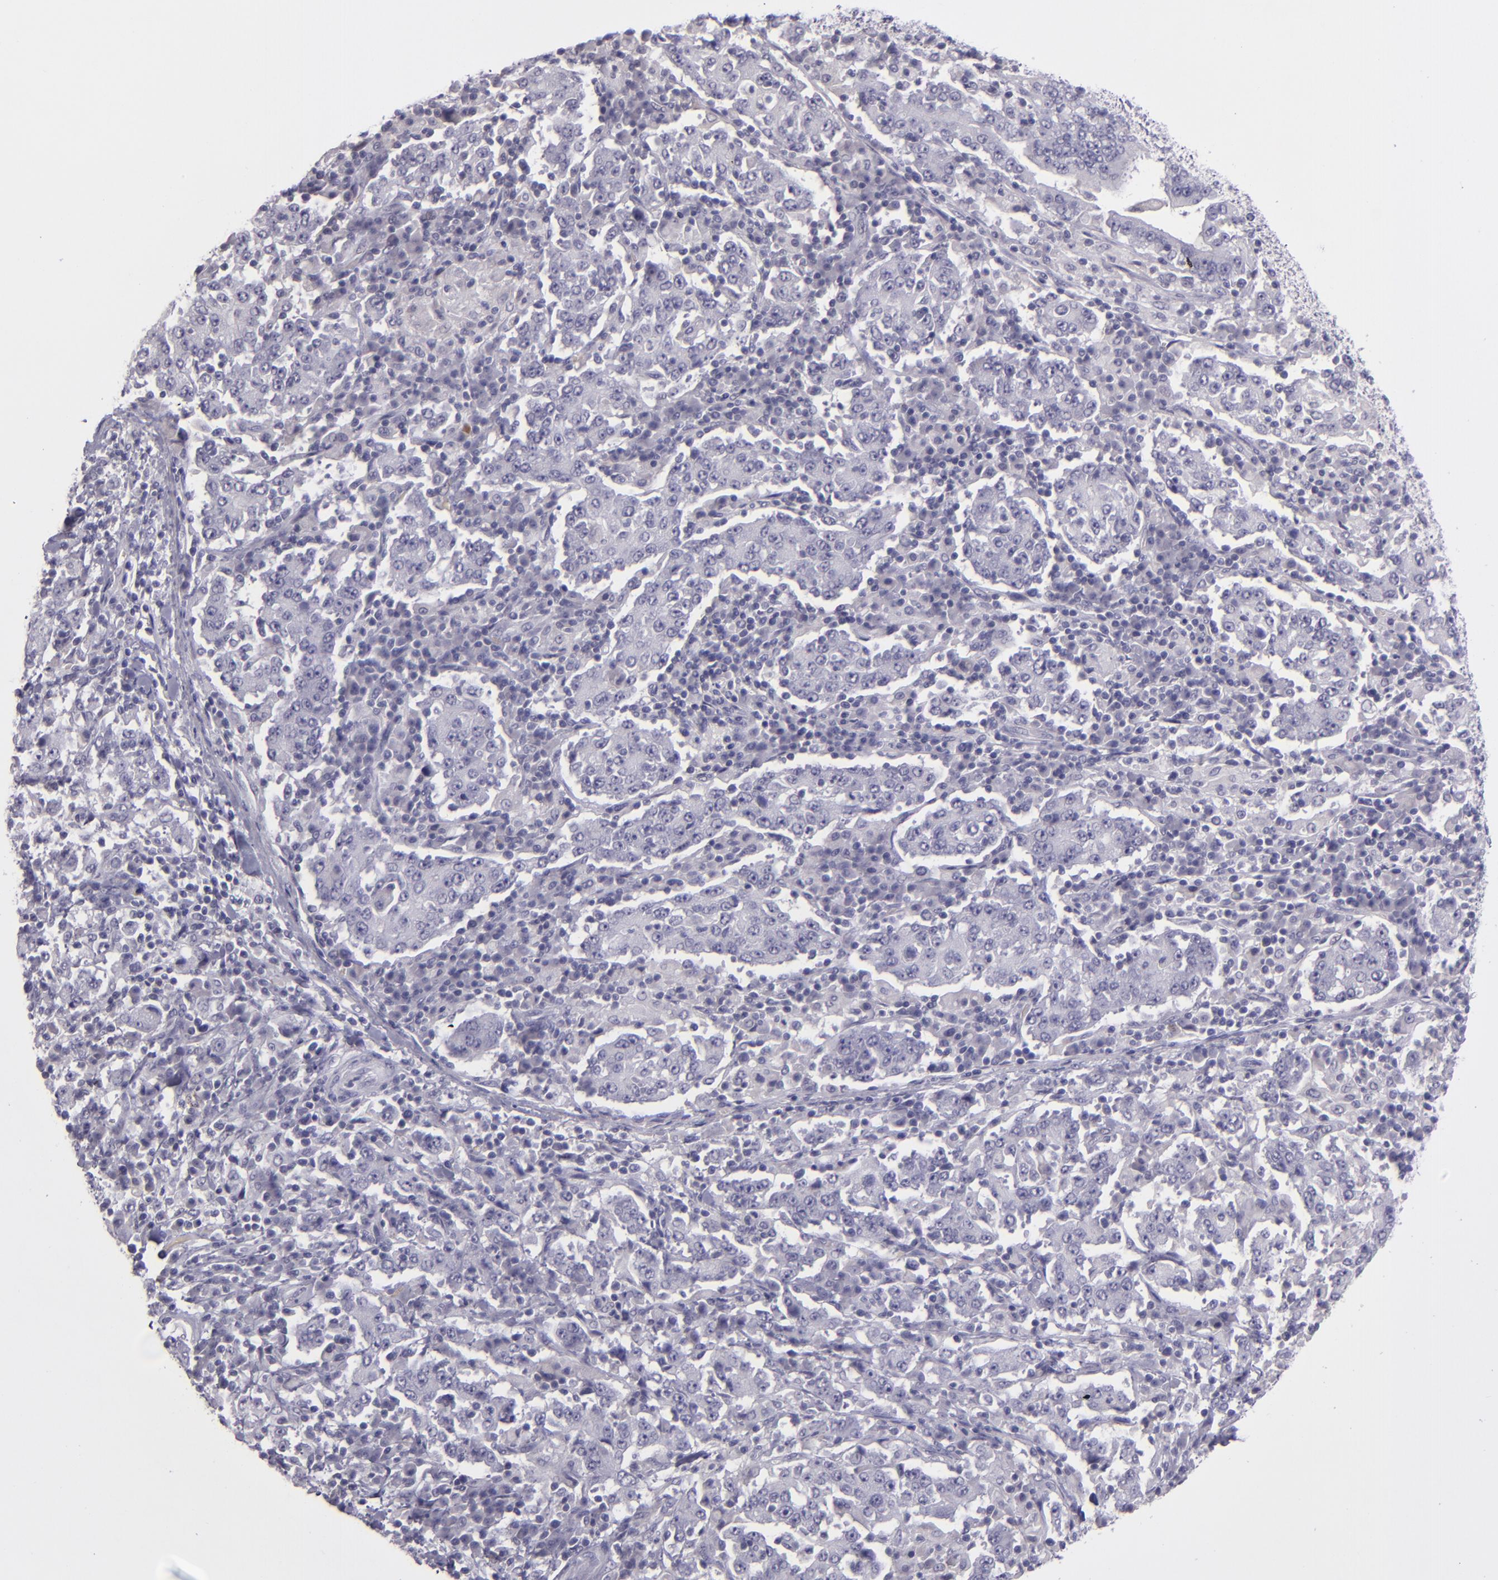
{"staining": {"intensity": "negative", "quantity": "none", "location": "none"}, "tissue": "stomach cancer", "cell_type": "Tumor cells", "image_type": "cancer", "snomed": [{"axis": "morphology", "description": "Normal tissue, NOS"}, {"axis": "morphology", "description": "Adenocarcinoma, NOS"}, {"axis": "topography", "description": "Stomach, upper"}, {"axis": "topography", "description": "Stomach"}], "caption": "High power microscopy histopathology image of an immunohistochemistry (IHC) micrograph of stomach adenocarcinoma, revealing no significant expression in tumor cells.", "gene": "SNCB", "patient": {"sex": "male", "age": 59}}